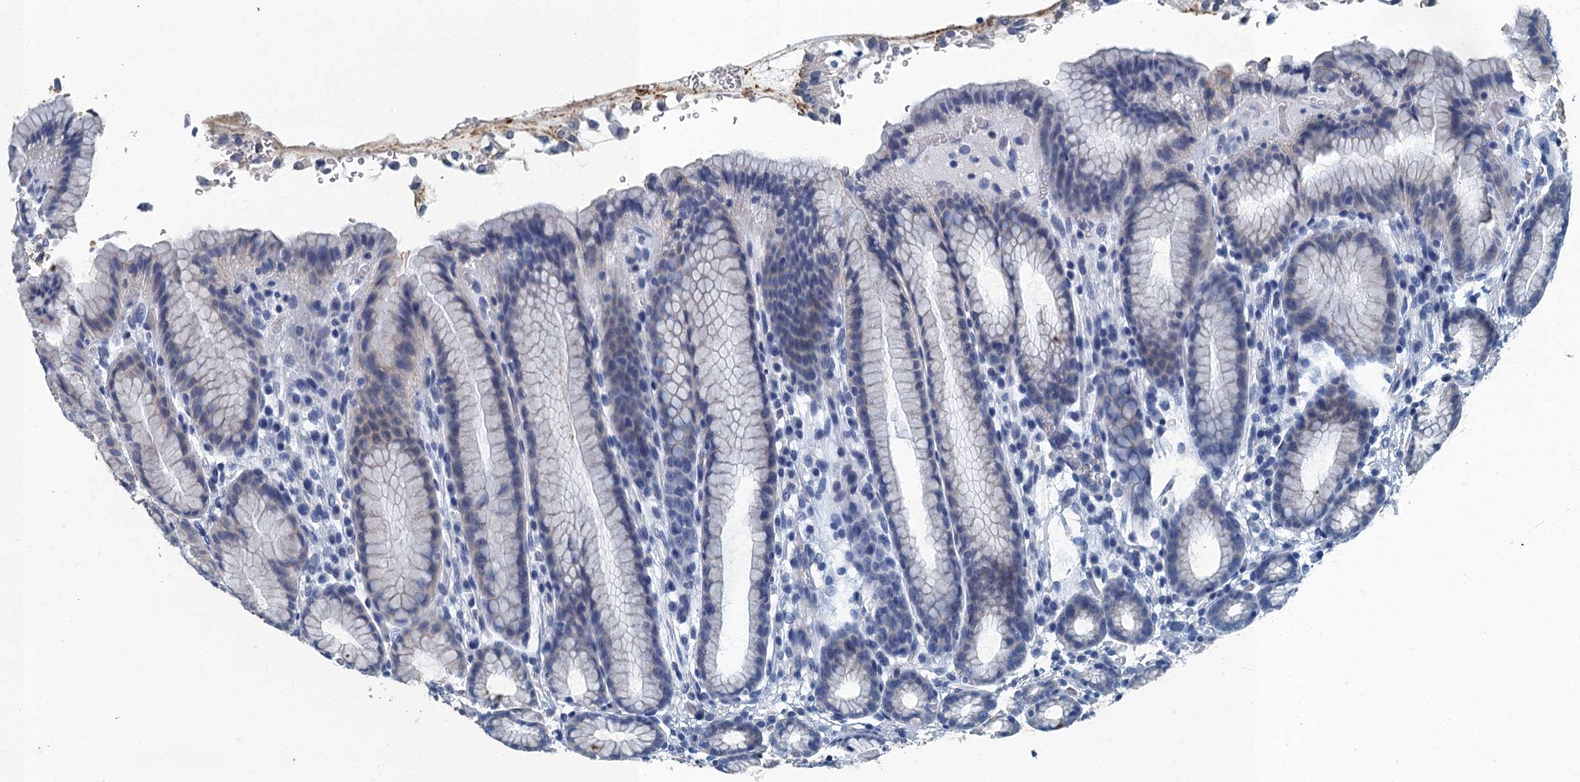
{"staining": {"intensity": "negative", "quantity": "none", "location": "none"}, "tissue": "stomach", "cell_type": "Glandular cells", "image_type": "normal", "snomed": [{"axis": "morphology", "description": "Normal tissue, NOS"}, {"axis": "topography", "description": "Stomach"}], "caption": "This is a micrograph of immunohistochemistry staining of benign stomach, which shows no expression in glandular cells. (Stains: DAB (3,3'-diaminobenzidine) immunohistochemistry with hematoxylin counter stain, Microscopy: brightfield microscopy at high magnification).", "gene": "GADL1", "patient": {"sex": "male", "age": 42}}